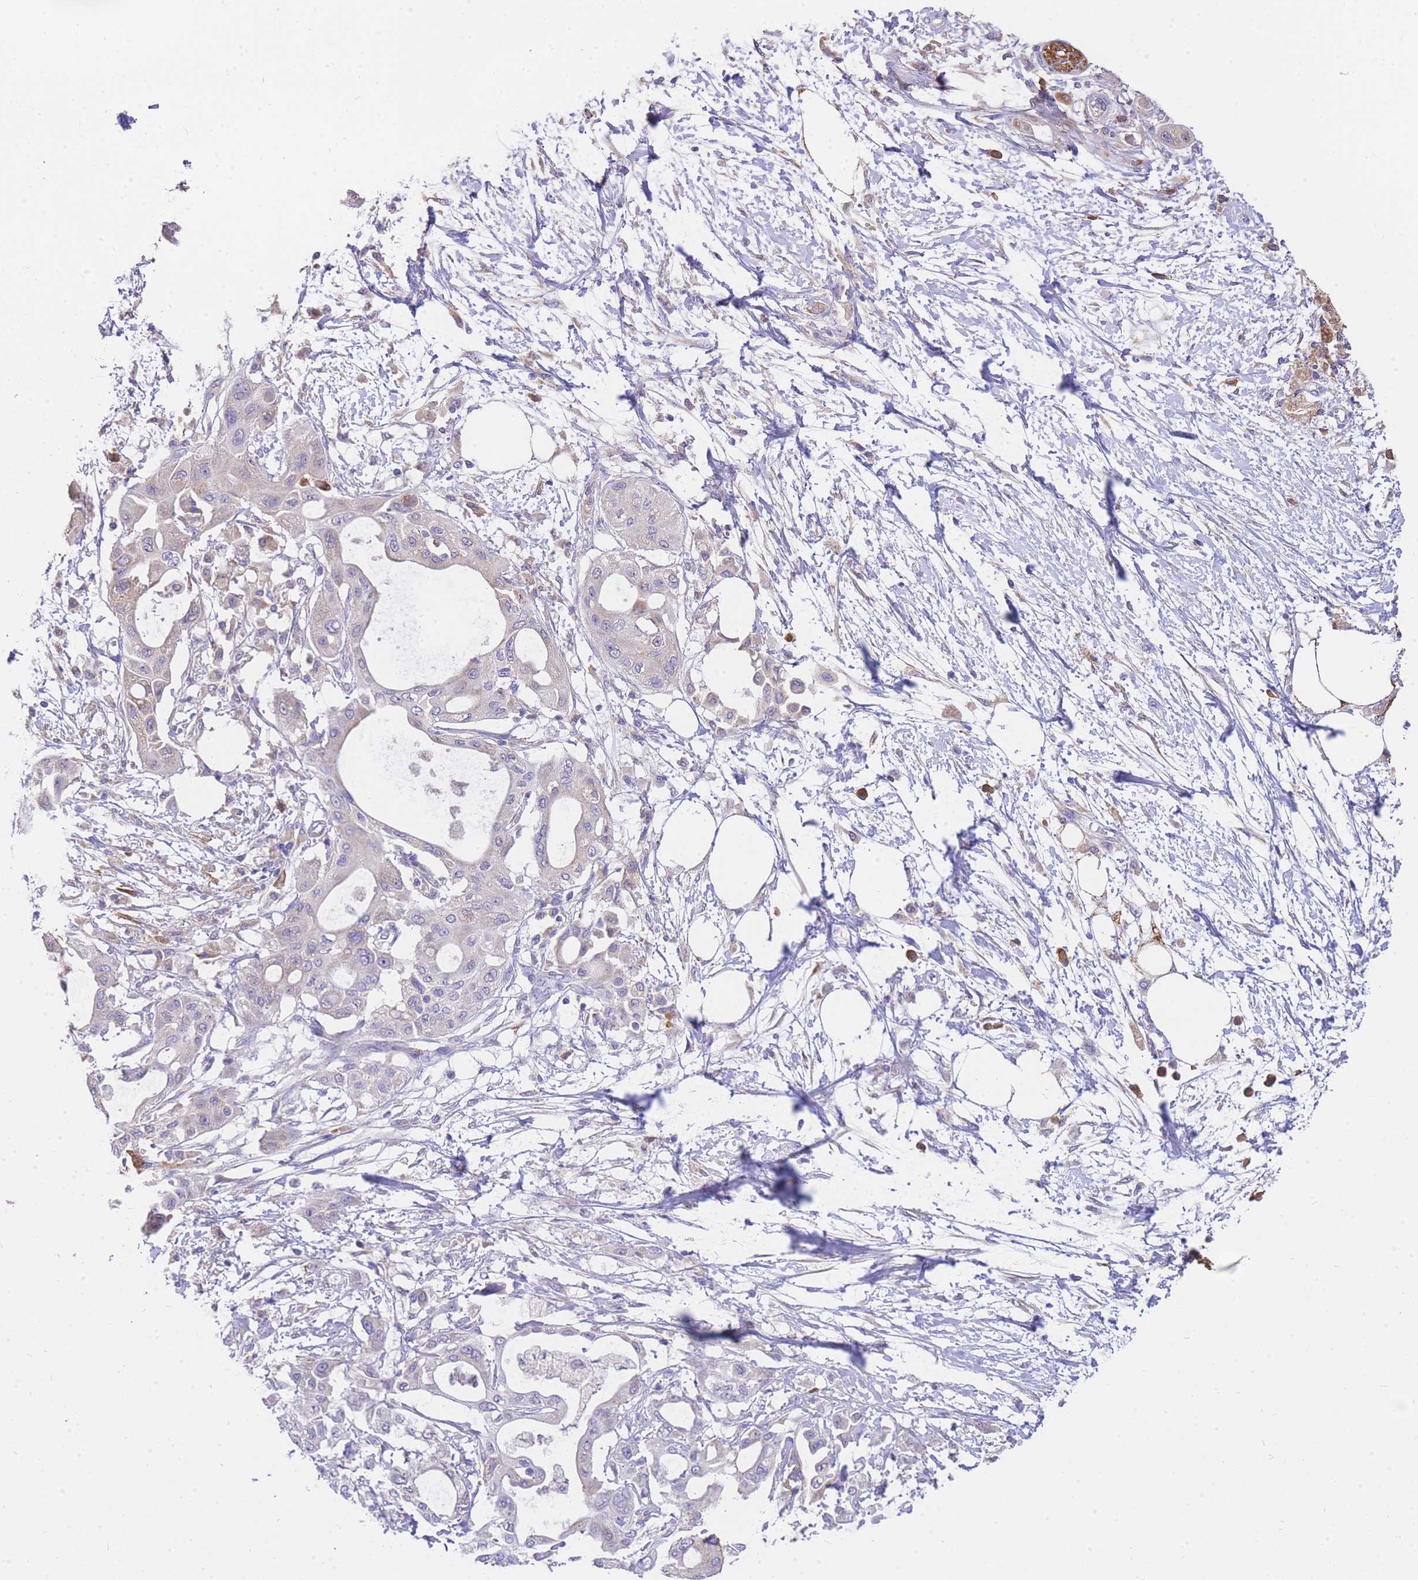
{"staining": {"intensity": "negative", "quantity": "none", "location": "none"}, "tissue": "pancreatic cancer", "cell_type": "Tumor cells", "image_type": "cancer", "snomed": [{"axis": "morphology", "description": "Adenocarcinoma, NOS"}, {"axis": "topography", "description": "Pancreas"}], "caption": "DAB (3,3'-diaminobenzidine) immunohistochemical staining of pancreatic cancer exhibits no significant expression in tumor cells.", "gene": "C2orf88", "patient": {"sex": "male", "age": 68}}